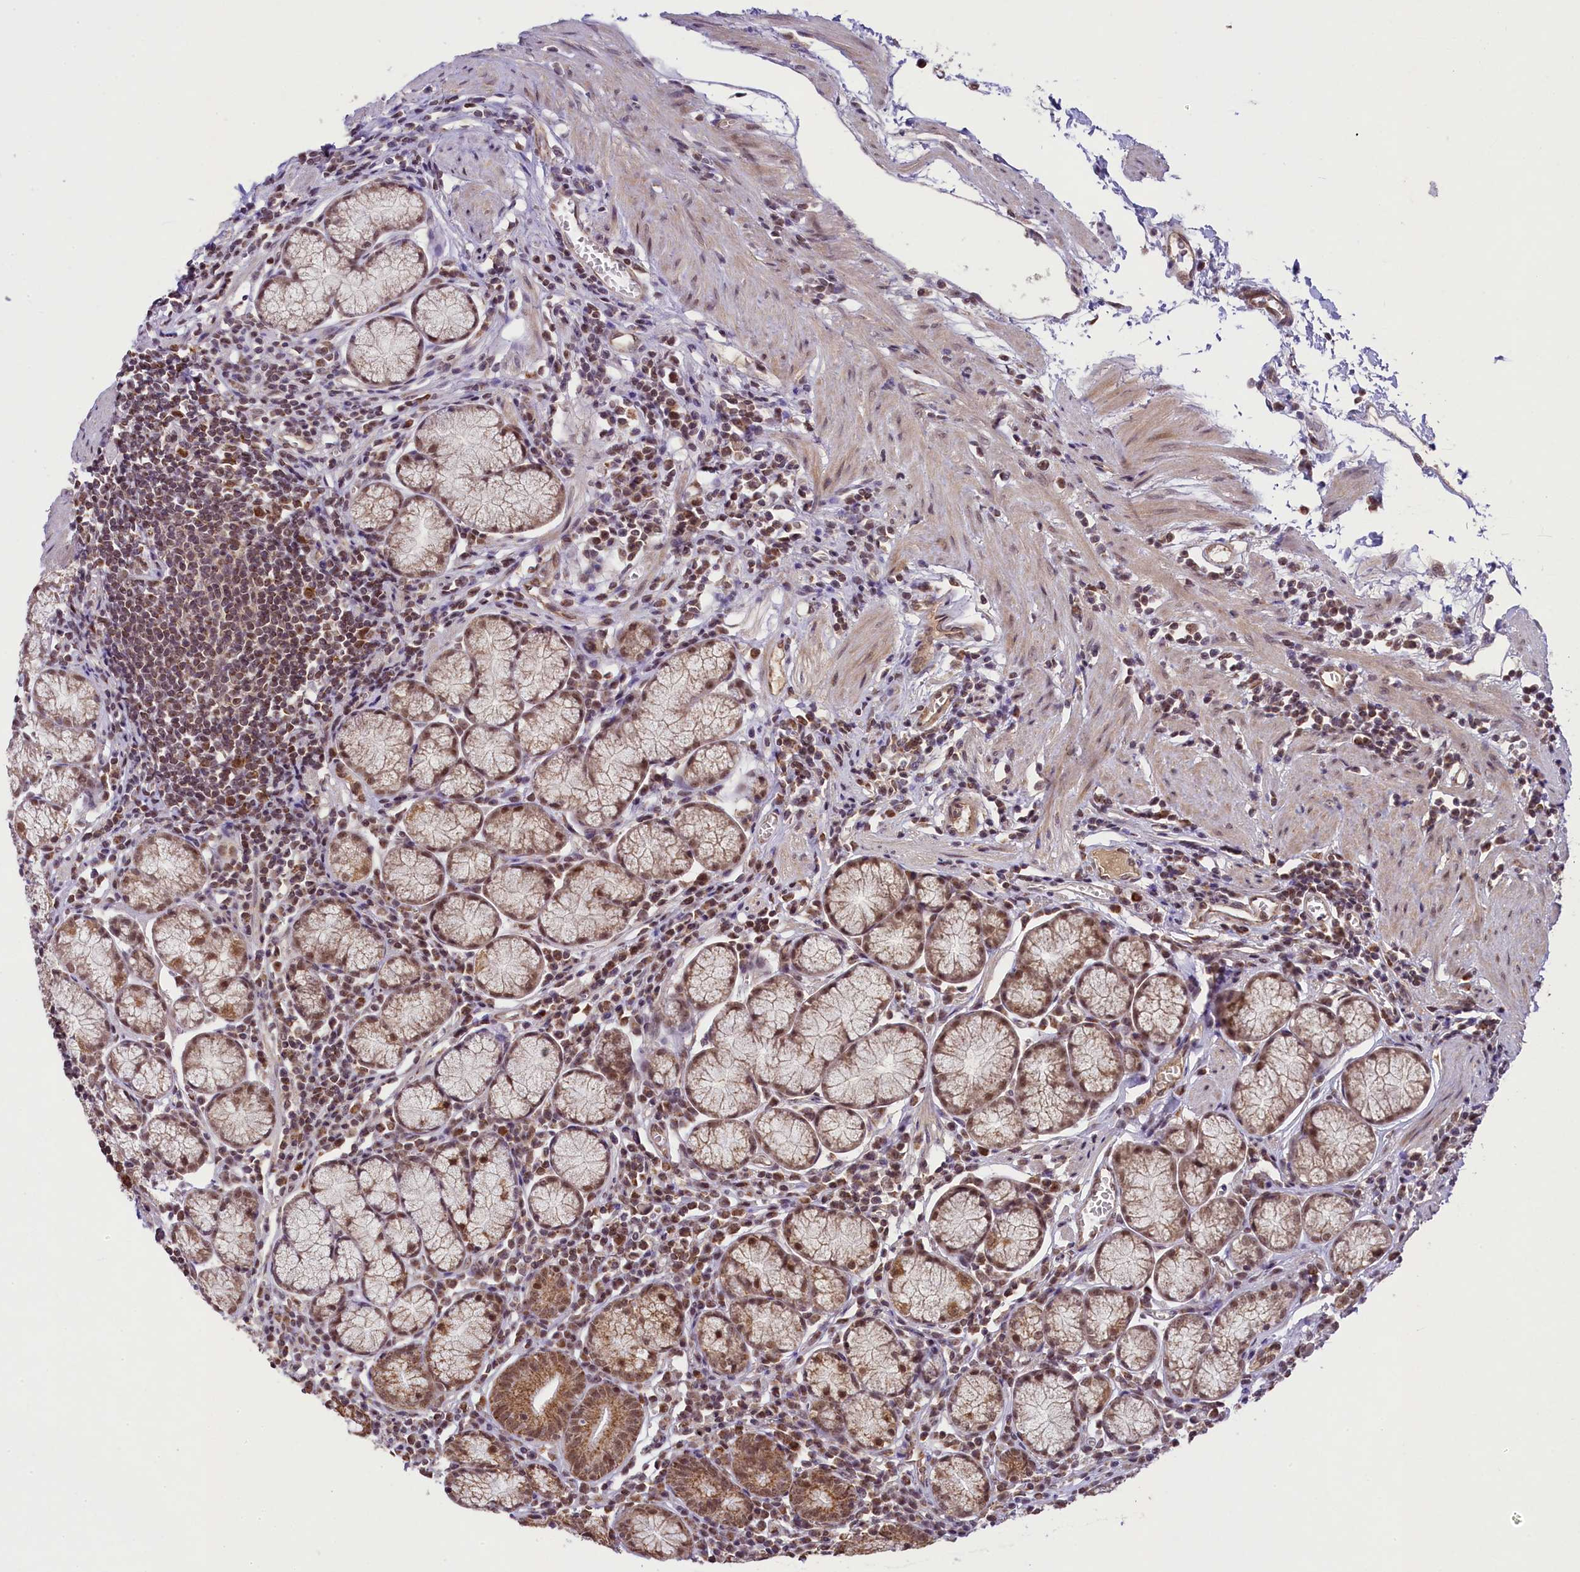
{"staining": {"intensity": "moderate", "quantity": ">75%", "location": "cytoplasmic/membranous,nuclear"}, "tissue": "stomach", "cell_type": "Glandular cells", "image_type": "normal", "snomed": [{"axis": "morphology", "description": "Normal tissue, NOS"}, {"axis": "topography", "description": "Stomach"}], "caption": "Glandular cells display medium levels of moderate cytoplasmic/membranous,nuclear expression in about >75% of cells in unremarkable stomach.", "gene": "PAF1", "patient": {"sex": "male", "age": 55}}